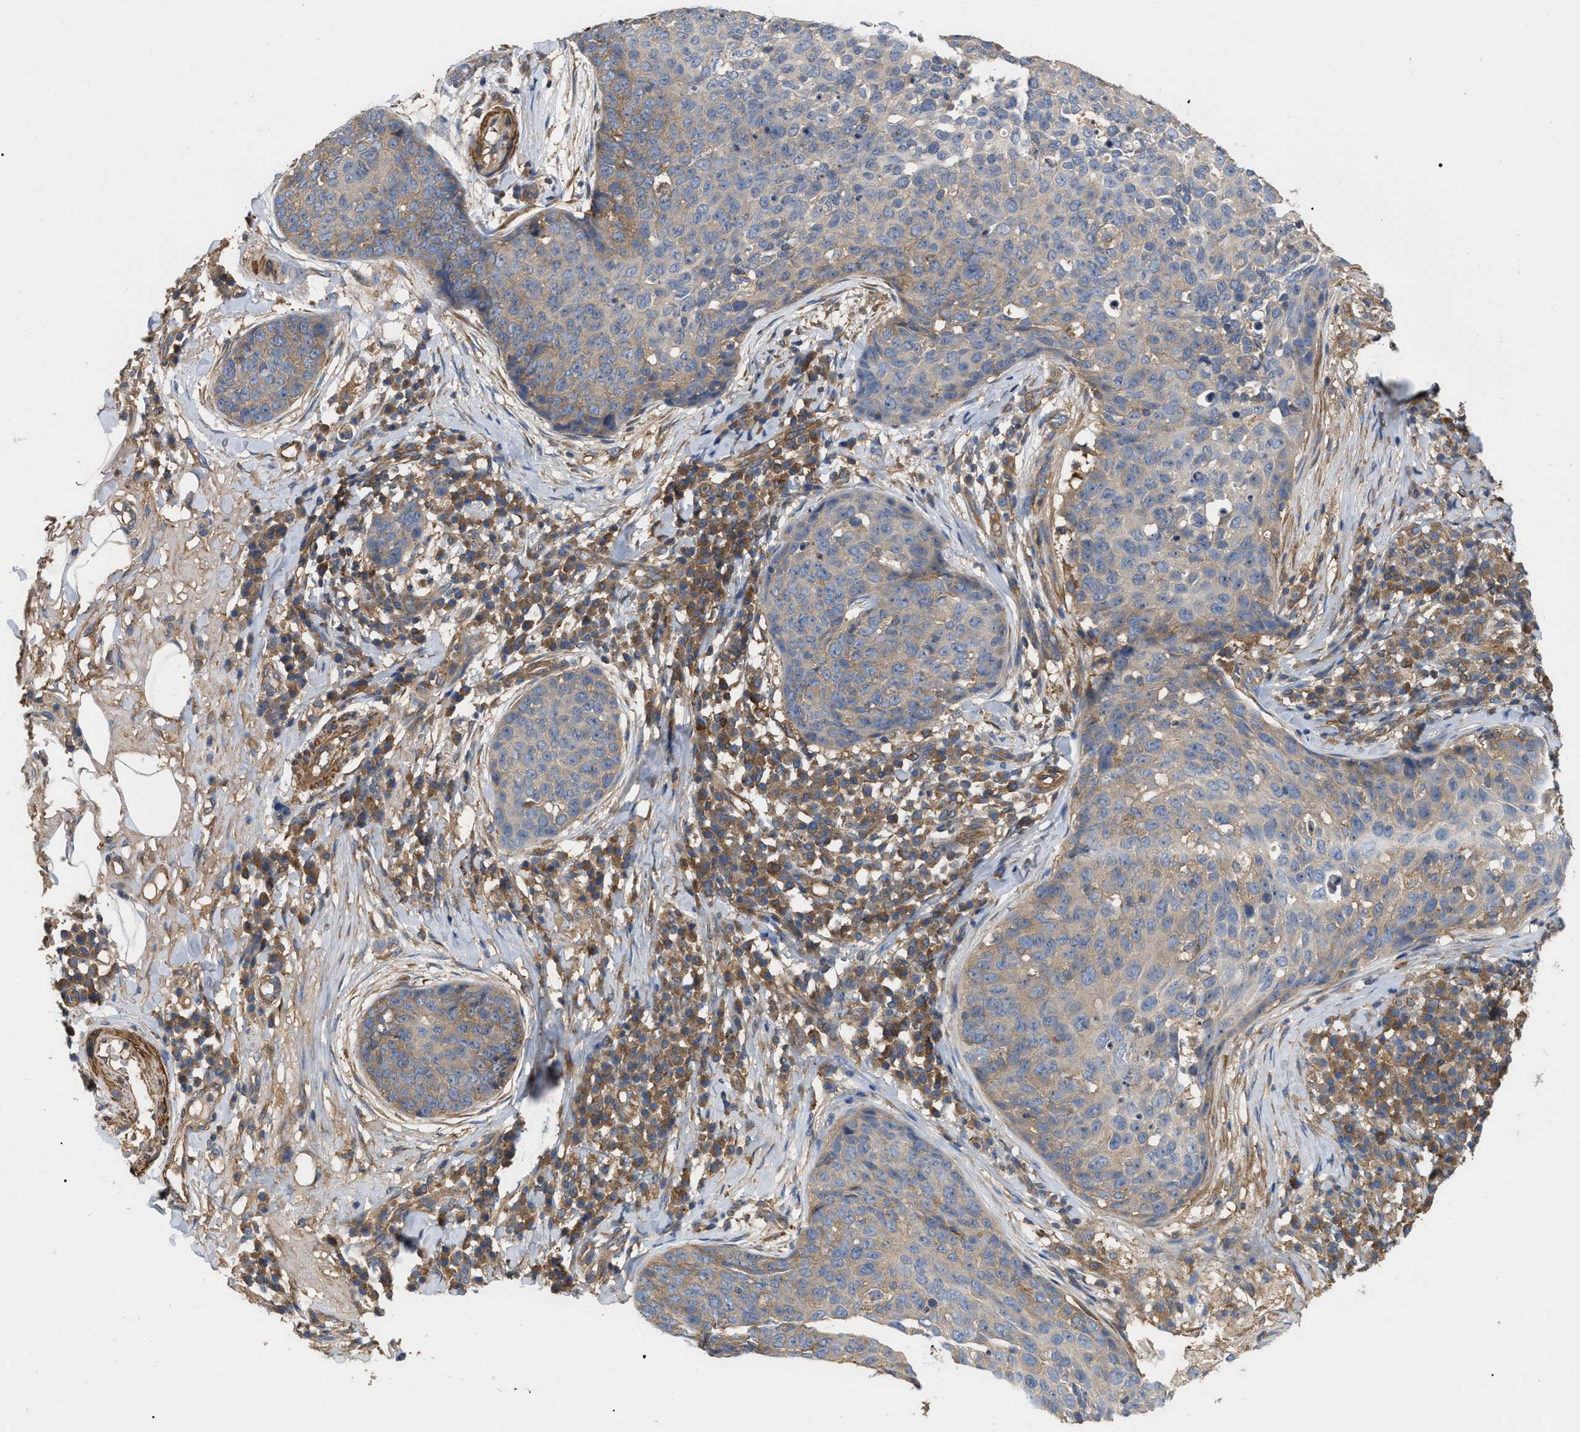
{"staining": {"intensity": "weak", "quantity": "25%-75%", "location": "cytoplasmic/membranous"}, "tissue": "skin cancer", "cell_type": "Tumor cells", "image_type": "cancer", "snomed": [{"axis": "morphology", "description": "Squamous cell carcinoma in situ, NOS"}, {"axis": "morphology", "description": "Squamous cell carcinoma, NOS"}, {"axis": "topography", "description": "Skin"}], "caption": "An immunohistochemistry (IHC) histopathology image of neoplastic tissue is shown. Protein staining in brown labels weak cytoplasmic/membranous positivity in skin cancer (squamous cell carcinoma) within tumor cells.", "gene": "RABEP1", "patient": {"sex": "male", "age": 93}}